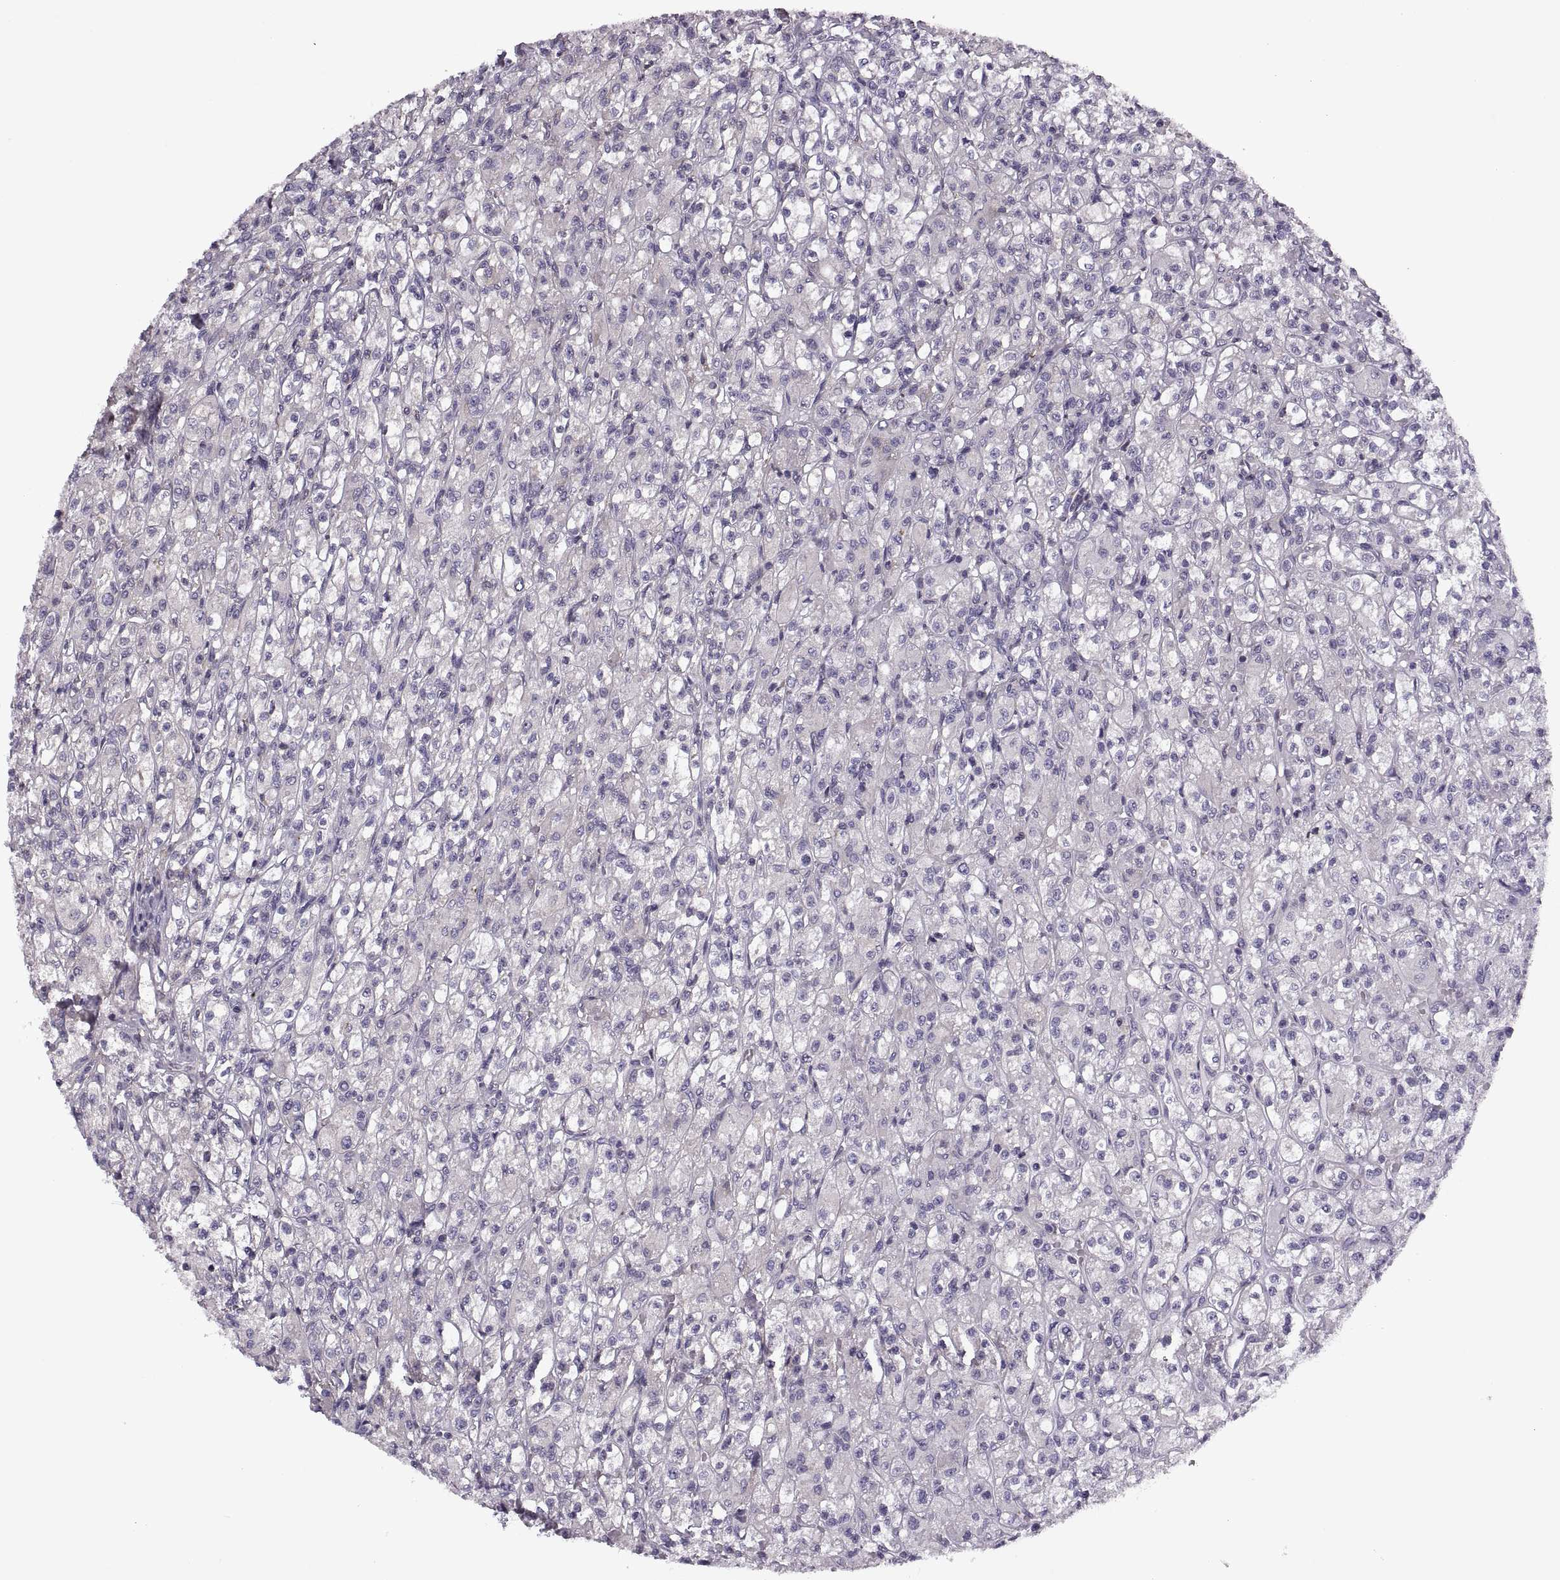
{"staining": {"intensity": "negative", "quantity": "none", "location": "none"}, "tissue": "renal cancer", "cell_type": "Tumor cells", "image_type": "cancer", "snomed": [{"axis": "morphology", "description": "Adenocarcinoma, NOS"}, {"axis": "topography", "description": "Kidney"}], "caption": "Immunohistochemistry (IHC) image of human adenocarcinoma (renal) stained for a protein (brown), which demonstrates no expression in tumor cells.", "gene": "LETM2", "patient": {"sex": "female", "age": 70}}